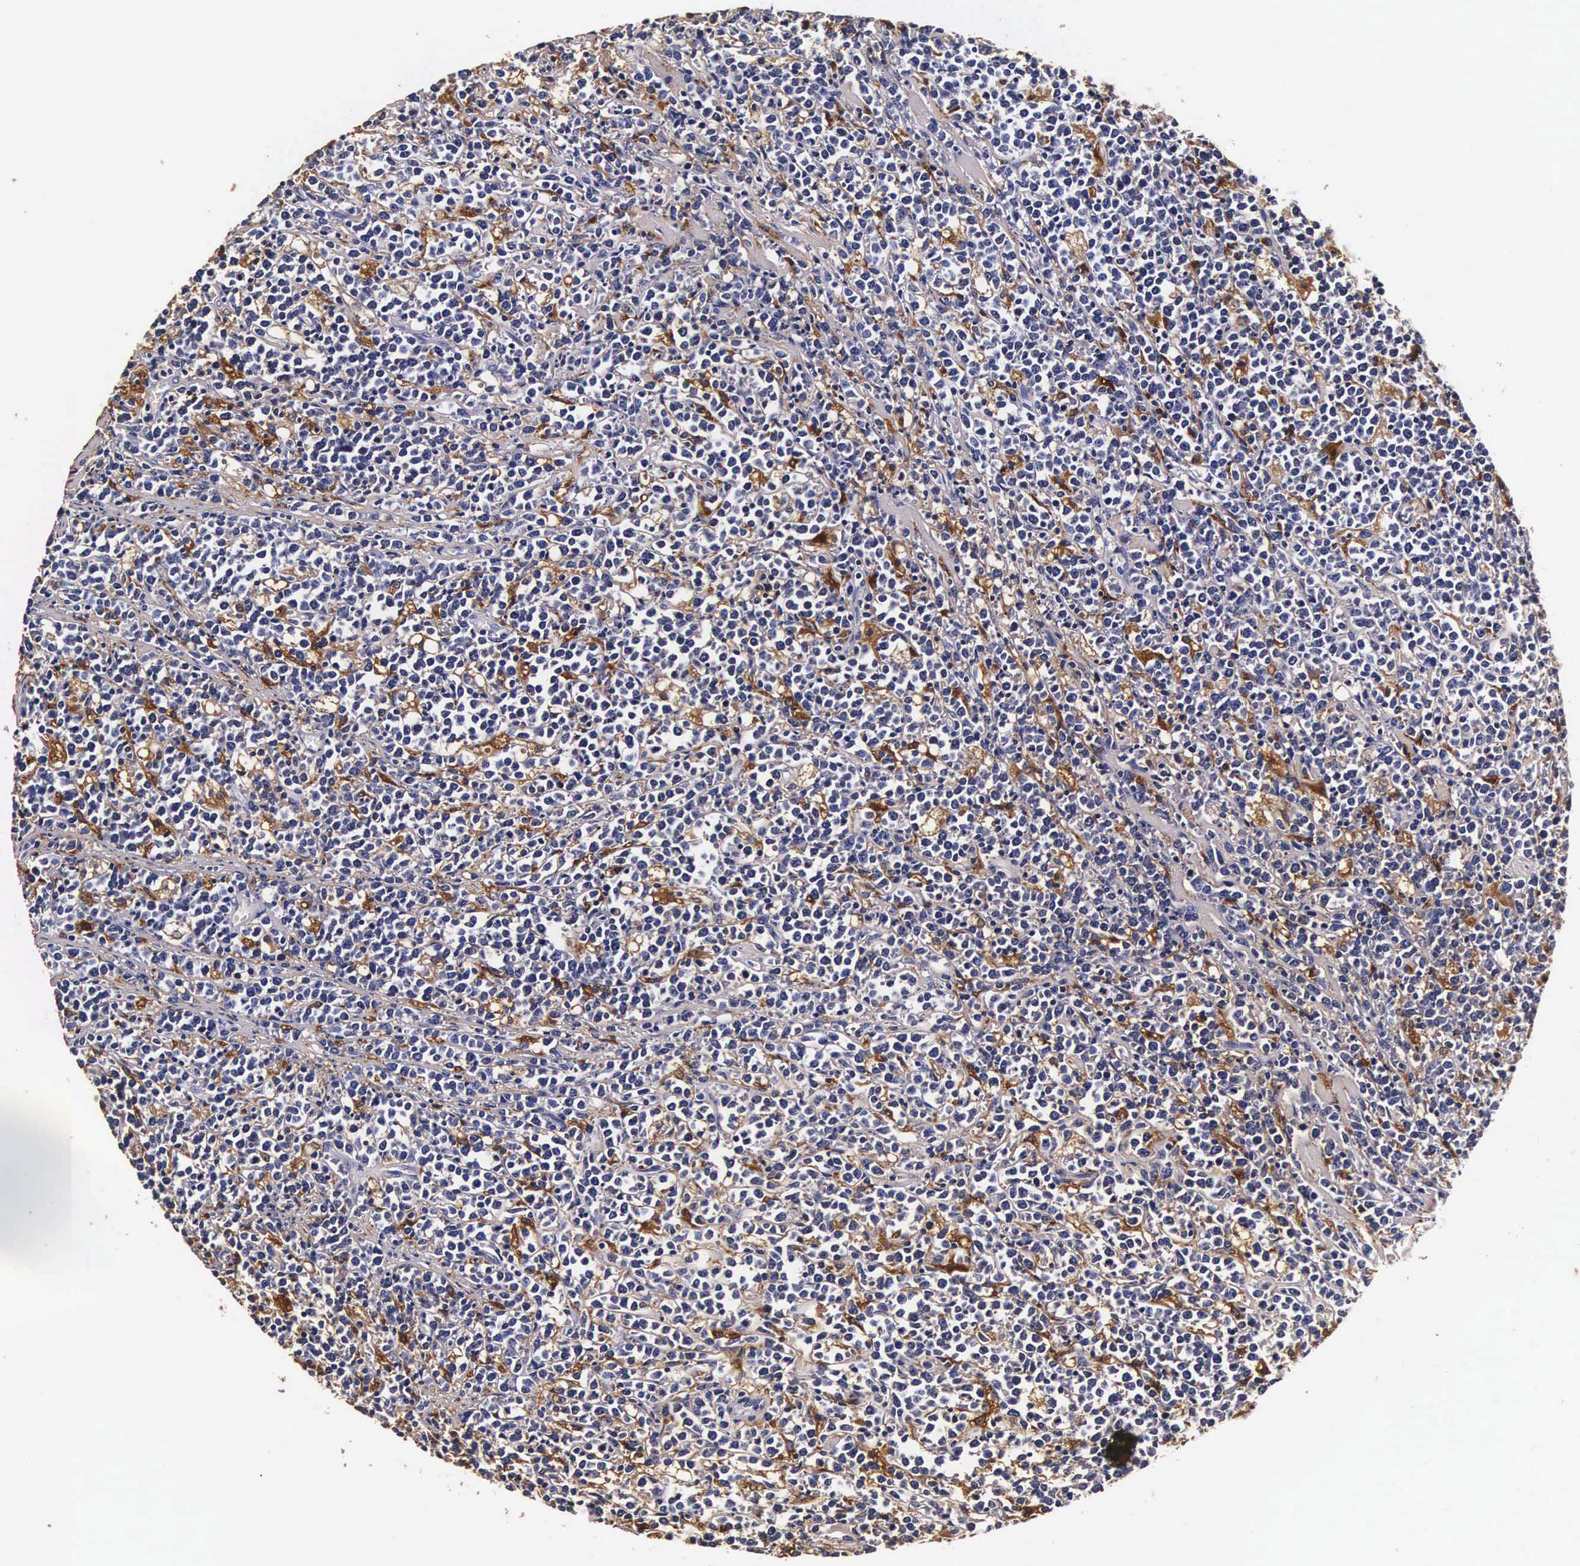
{"staining": {"intensity": "moderate", "quantity": "25%-75%", "location": "cytoplasmic/membranous"}, "tissue": "lymphoma", "cell_type": "Tumor cells", "image_type": "cancer", "snomed": [{"axis": "morphology", "description": "Malignant lymphoma, non-Hodgkin's type, High grade"}, {"axis": "topography", "description": "Small intestine"}, {"axis": "topography", "description": "Colon"}], "caption": "Lymphoma stained with immunohistochemistry displays moderate cytoplasmic/membranous expression in approximately 25%-75% of tumor cells.", "gene": "CTSB", "patient": {"sex": "male", "age": 8}}